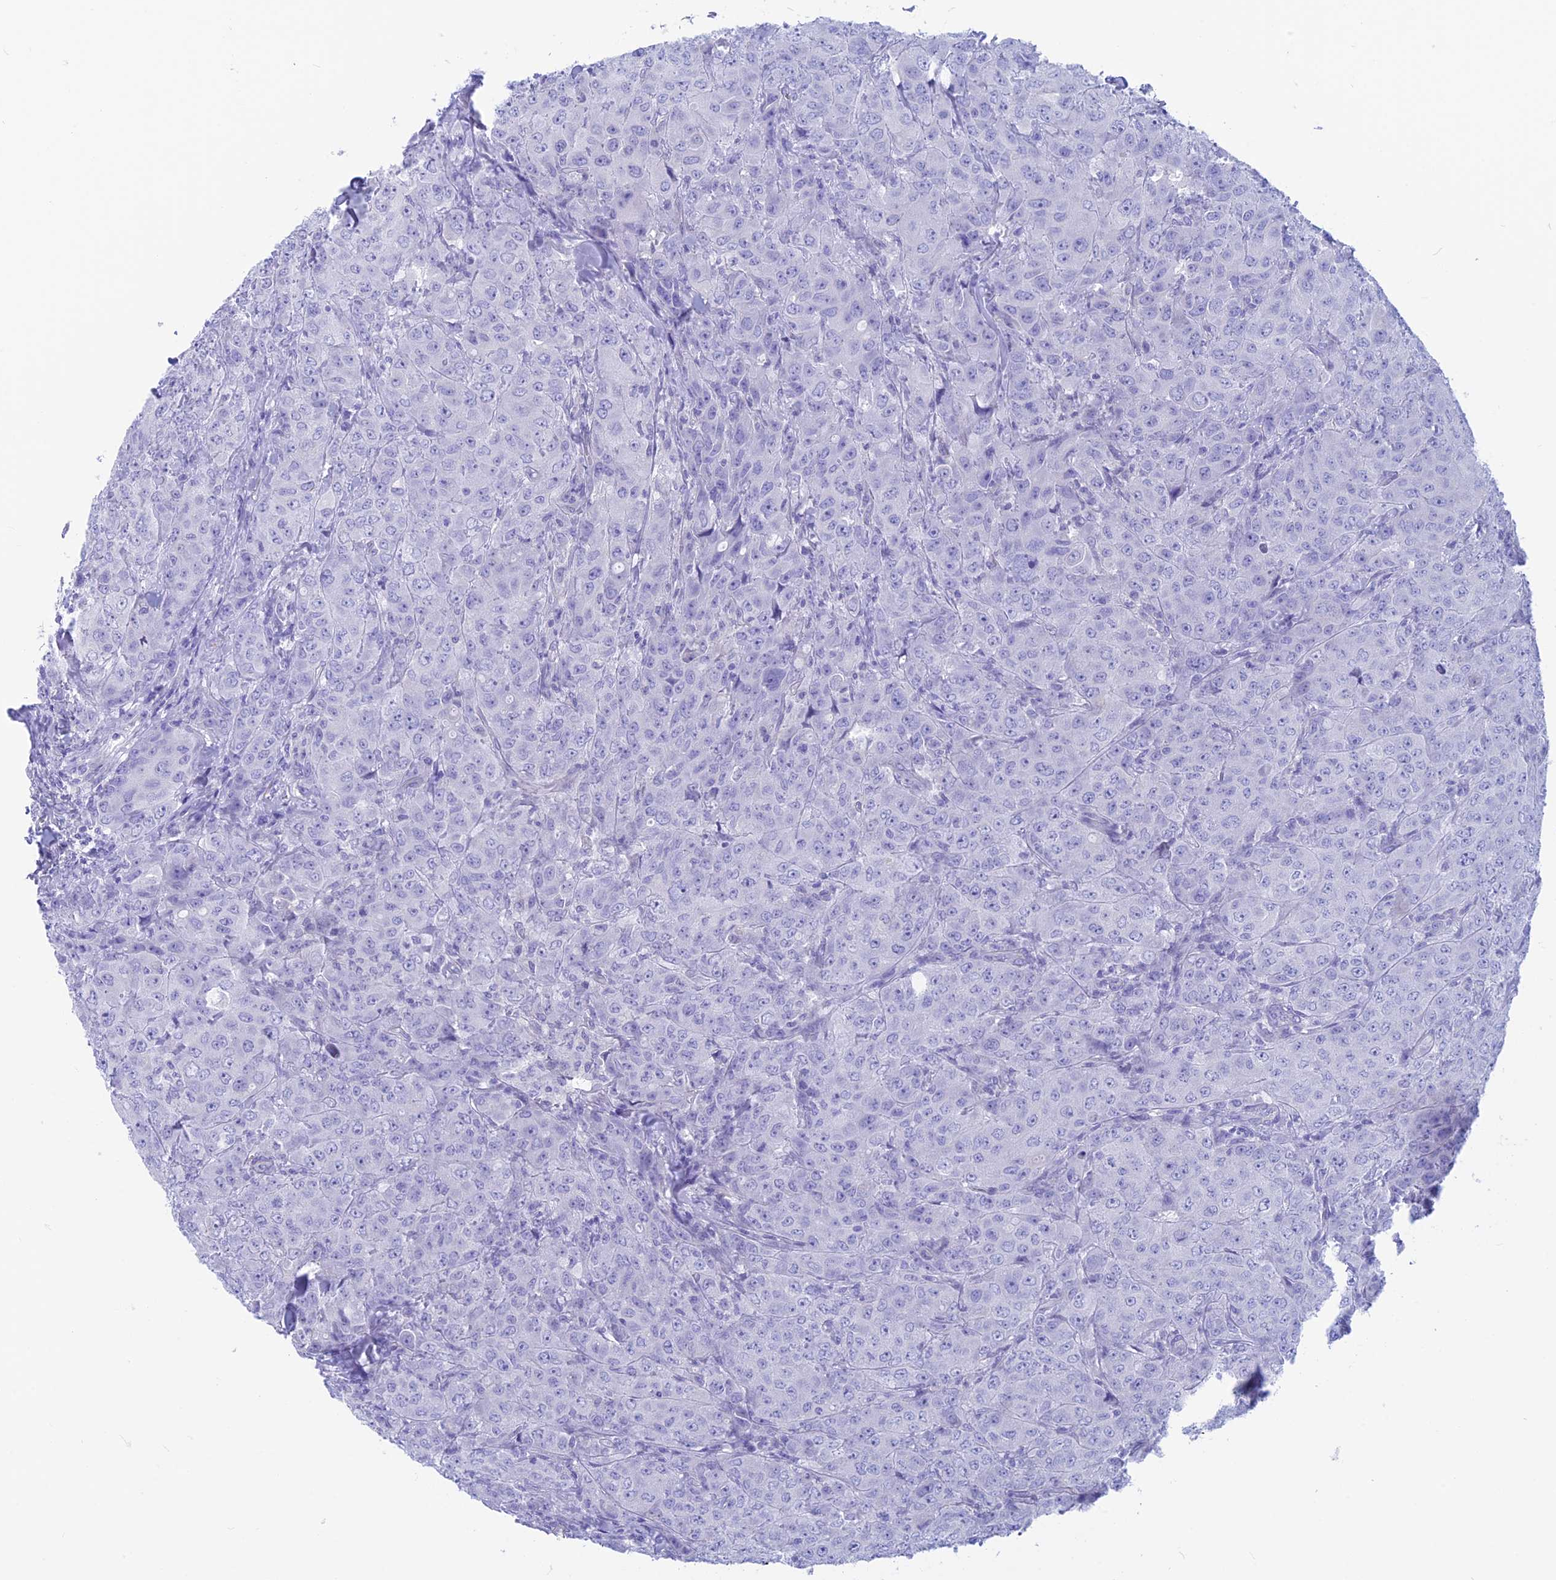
{"staining": {"intensity": "negative", "quantity": "none", "location": "none"}, "tissue": "breast cancer", "cell_type": "Tumor cells", "image_type": "cancer", "snomed": [{"axis": "morphology", "description": "Duct carcinoma"}, {"axis": "topography", "description": "Breast"}], "caption": "There is no significant positivity in tumor cells of breast cancer (invasive ductal carcinoma).", "gene": "GNGT2", "patient": {"sex": "female", "age": 43}}